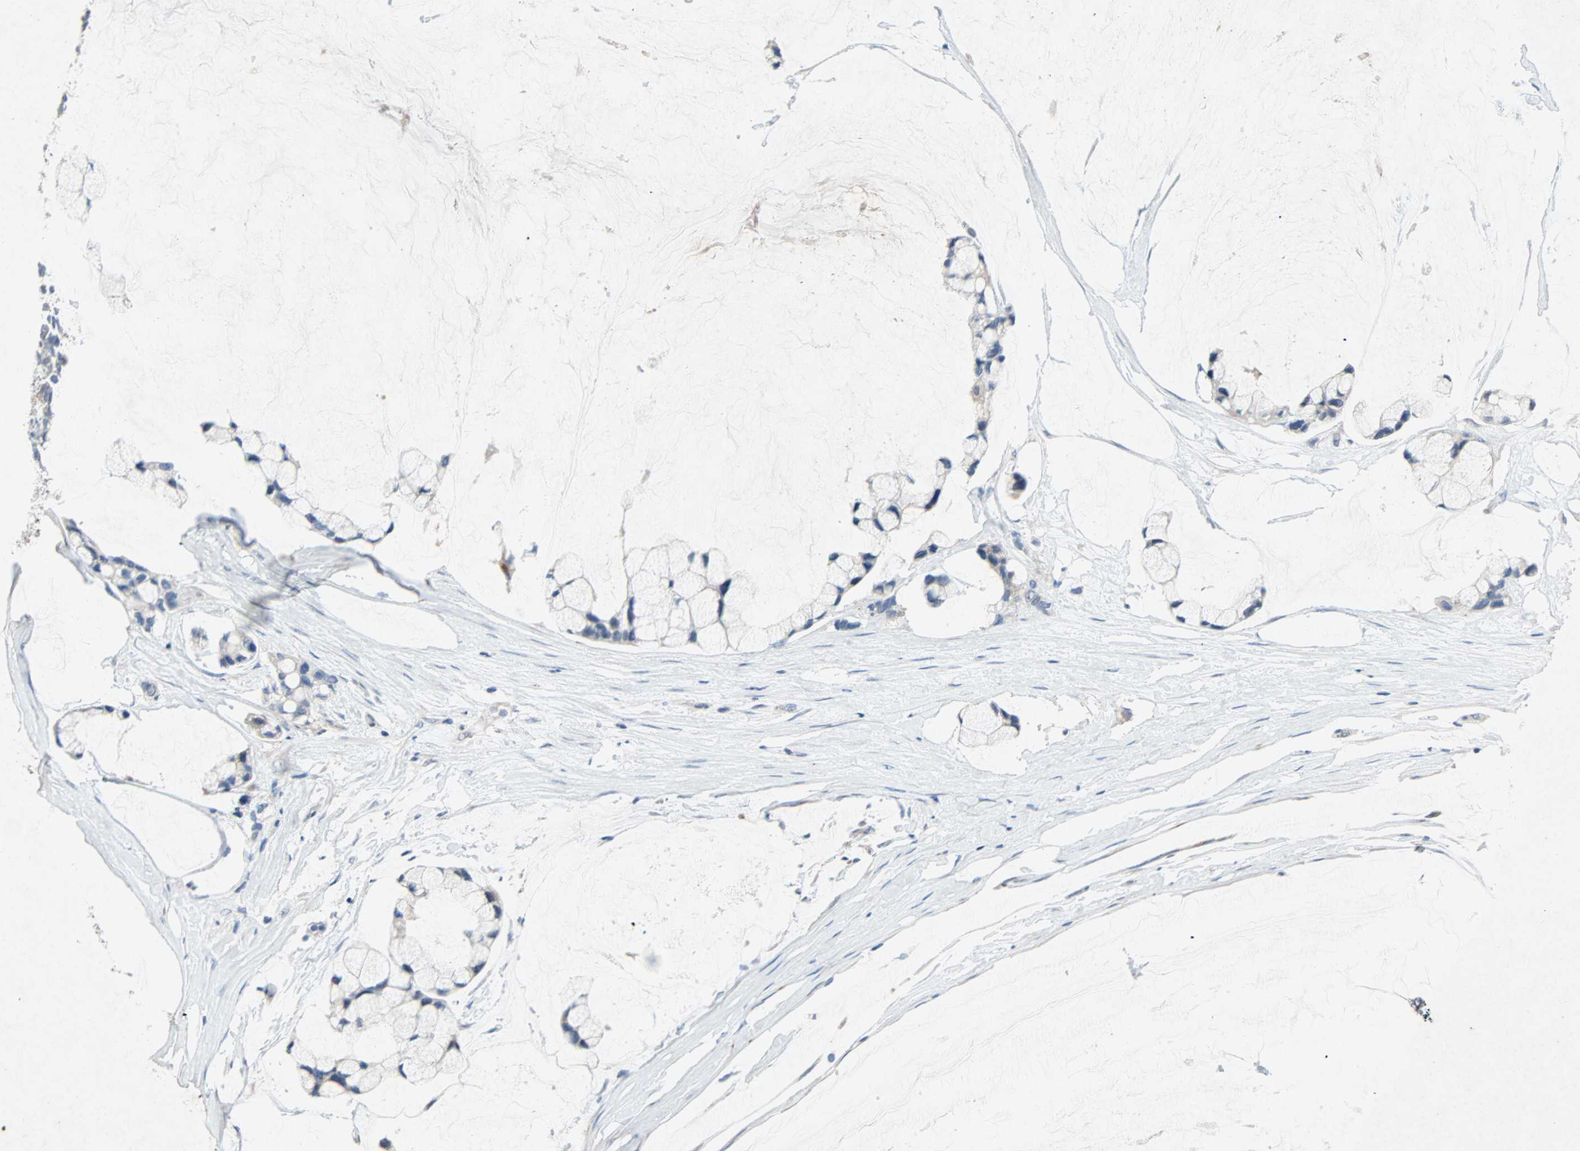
{"staining": {"intensity": "negative", "quantity": "none", "location": "none"}, "tissue": "ovarian cancer", "cell_type": "Tumor cells", "image_type": "cancer", "snomed": [{"axis": "morphology", "description": "Cystadenocarcinoma, mucinous, NOS"}, {"axis": "topography", "description": "Ovary"}], "caption": "This image is of mucinous cystadenocarcinoma (ovarian) stained with immunohistochemistry to label a protein in brown with the nuclei are counter-stained blue. There is no staining in tumor cells.", "gene": "PCDHB2", "patient": {"sex": "female", "age": 39}}